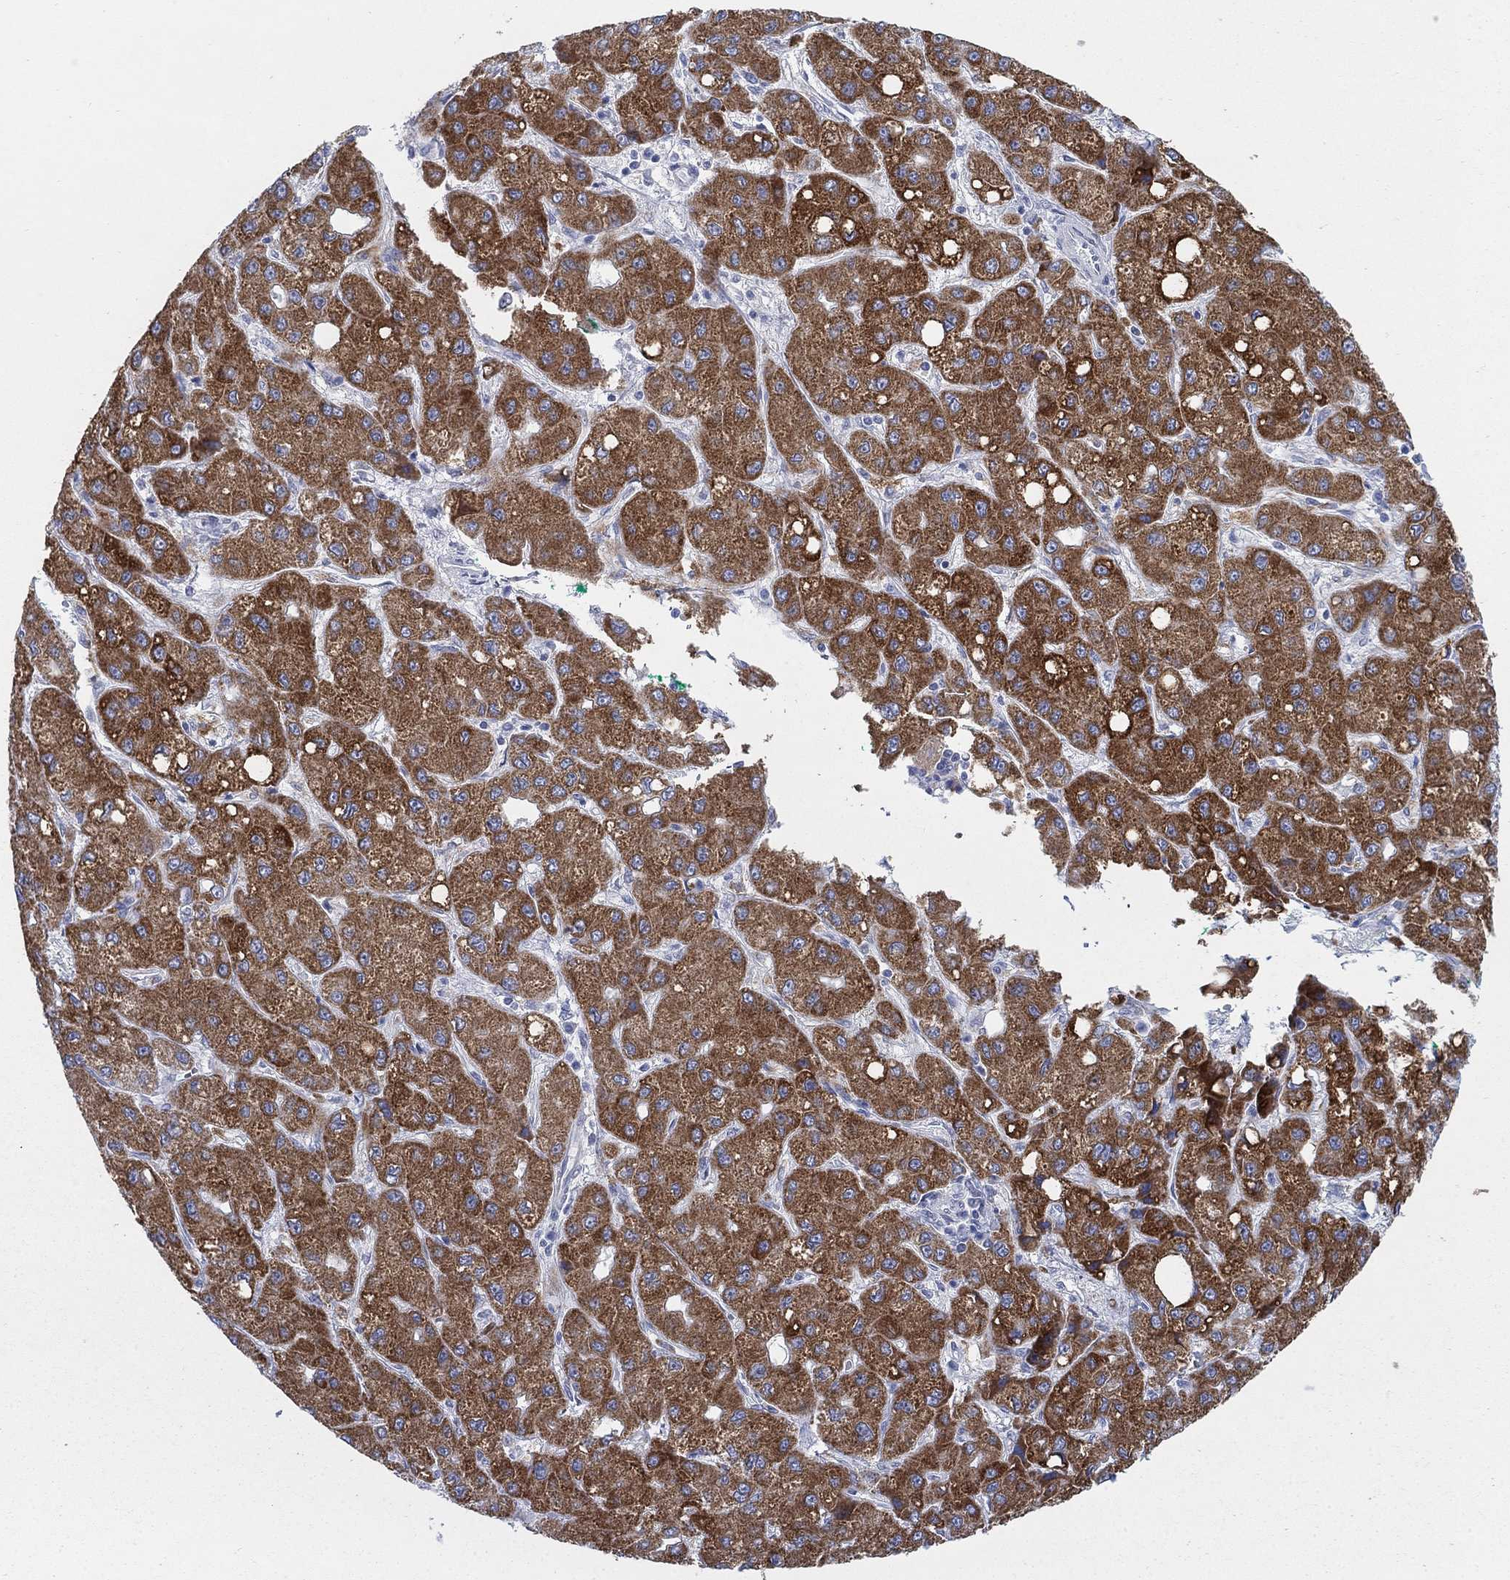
{"staining": {"intensity": "strong", "quantity": ">75%", "location": "cytoplasmic/membranous"}, "tissue": "liver cancer", "cell_type": "Tumor cells", "image_type": "cancer", "snomed": [{"axis": "morphology", "description": "Carcinoma, Hepatocellular, NOS"}, {"axis": "topography", "description": "Liver"}], "caption": "Protein staining of liver cancer tissue displays strong cytoplasmic/membranous positivity in approximately >75% of tumor cells. (DAB (3,3'-diaminobenzidine) IHC, brown staining for protein, blue staining for nuclei).", "gene": "SCCPDH", "patient": {"sex": "male", "age": 73}}